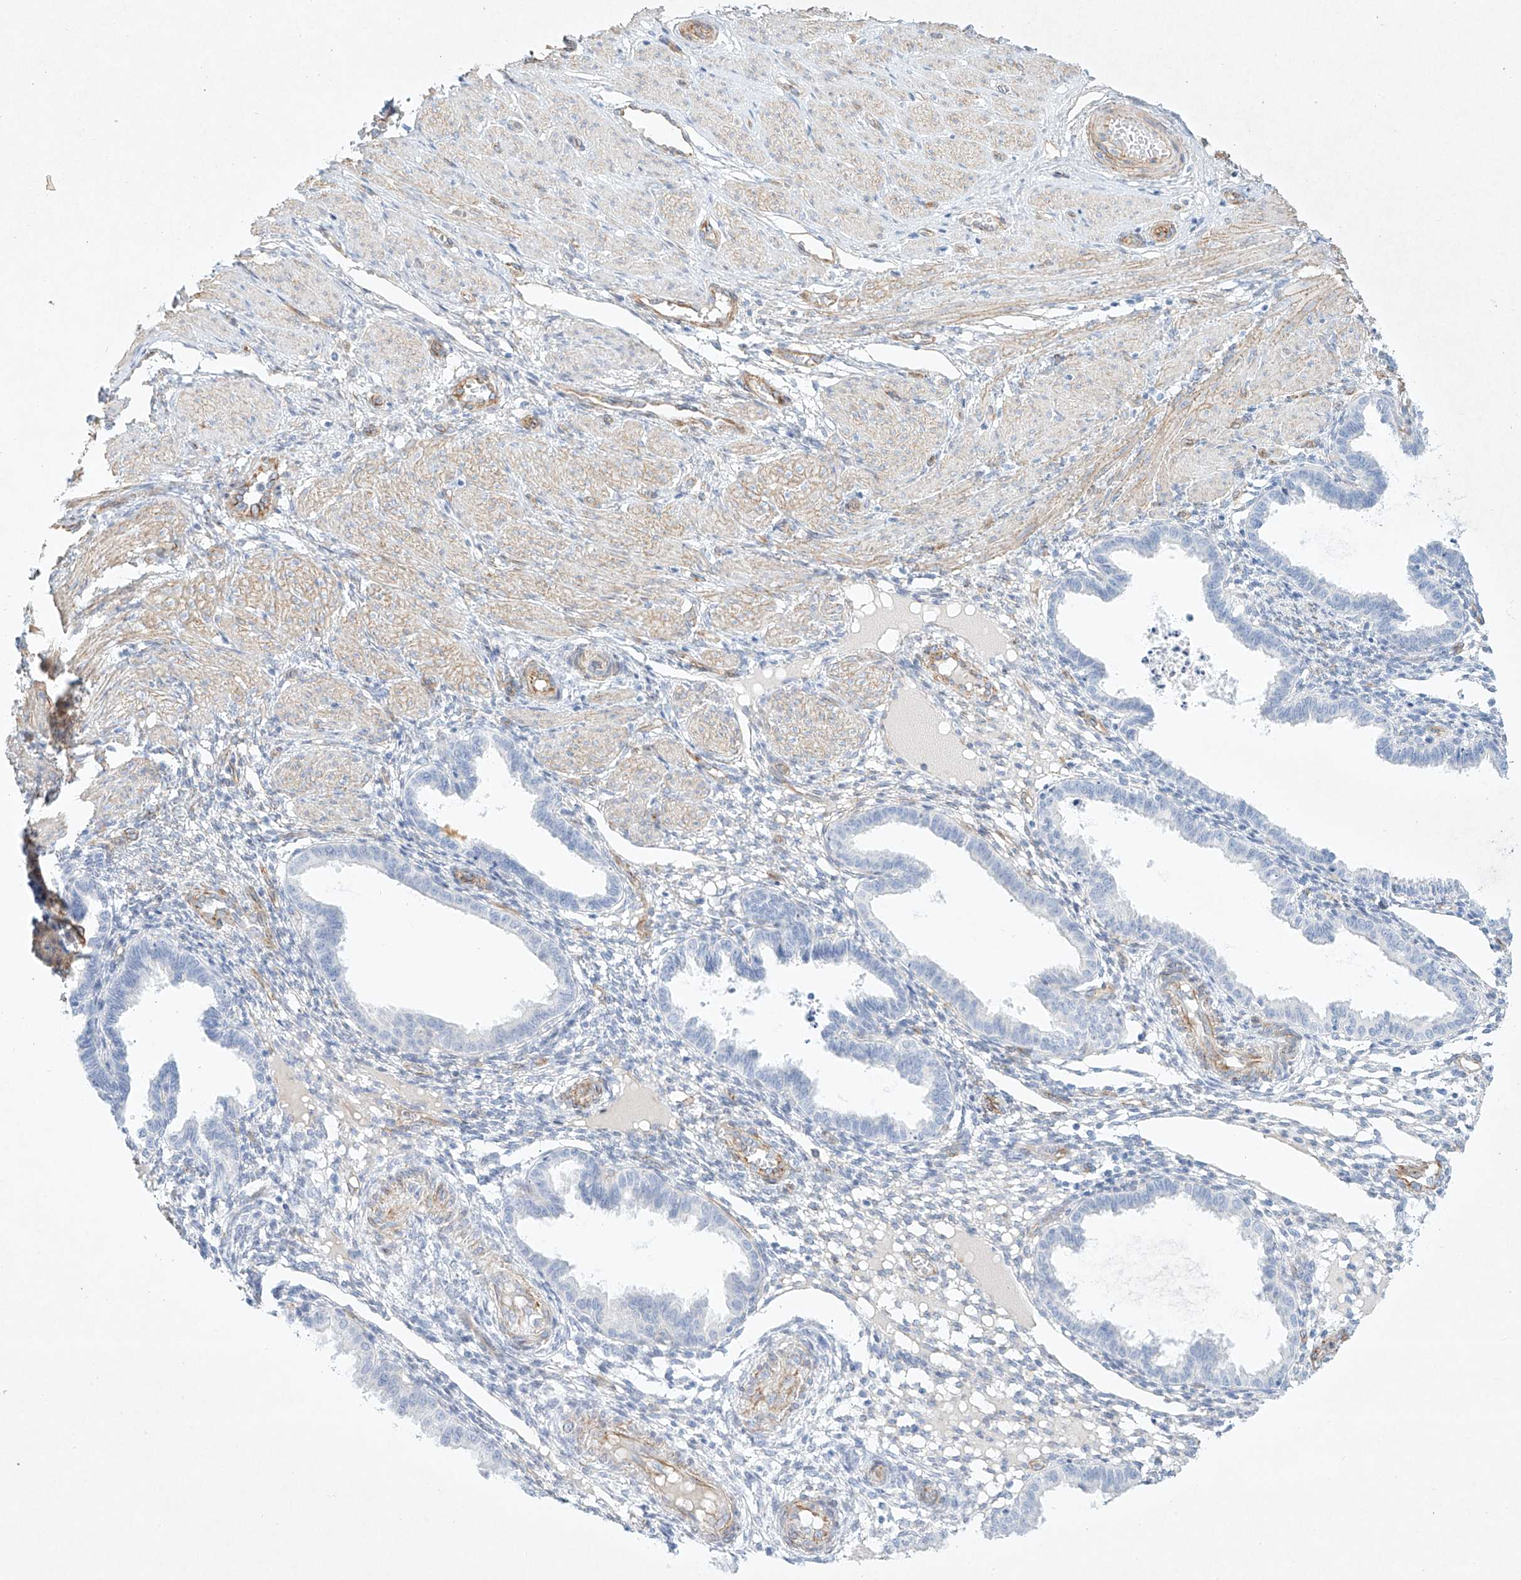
{"staining": {"intensity": "negative", "quantity": "none", "location": "none"}, "tissue": "endometrium", "cell_type": "Cells in endometrial stroma", "image_type": "normal", "snomed": [{"axis": "morphology", "description": "Normal tissue, NOS"}, {"axis": "topography", "description": "Endometrium"}], "caption": "IHC micrograph of benign human endometrium stained for a protein (brown), which reveals no expression in cells in endometrial stroma.", "gene": "REEP2", "patient": {"sex": "female", "age": 33}}